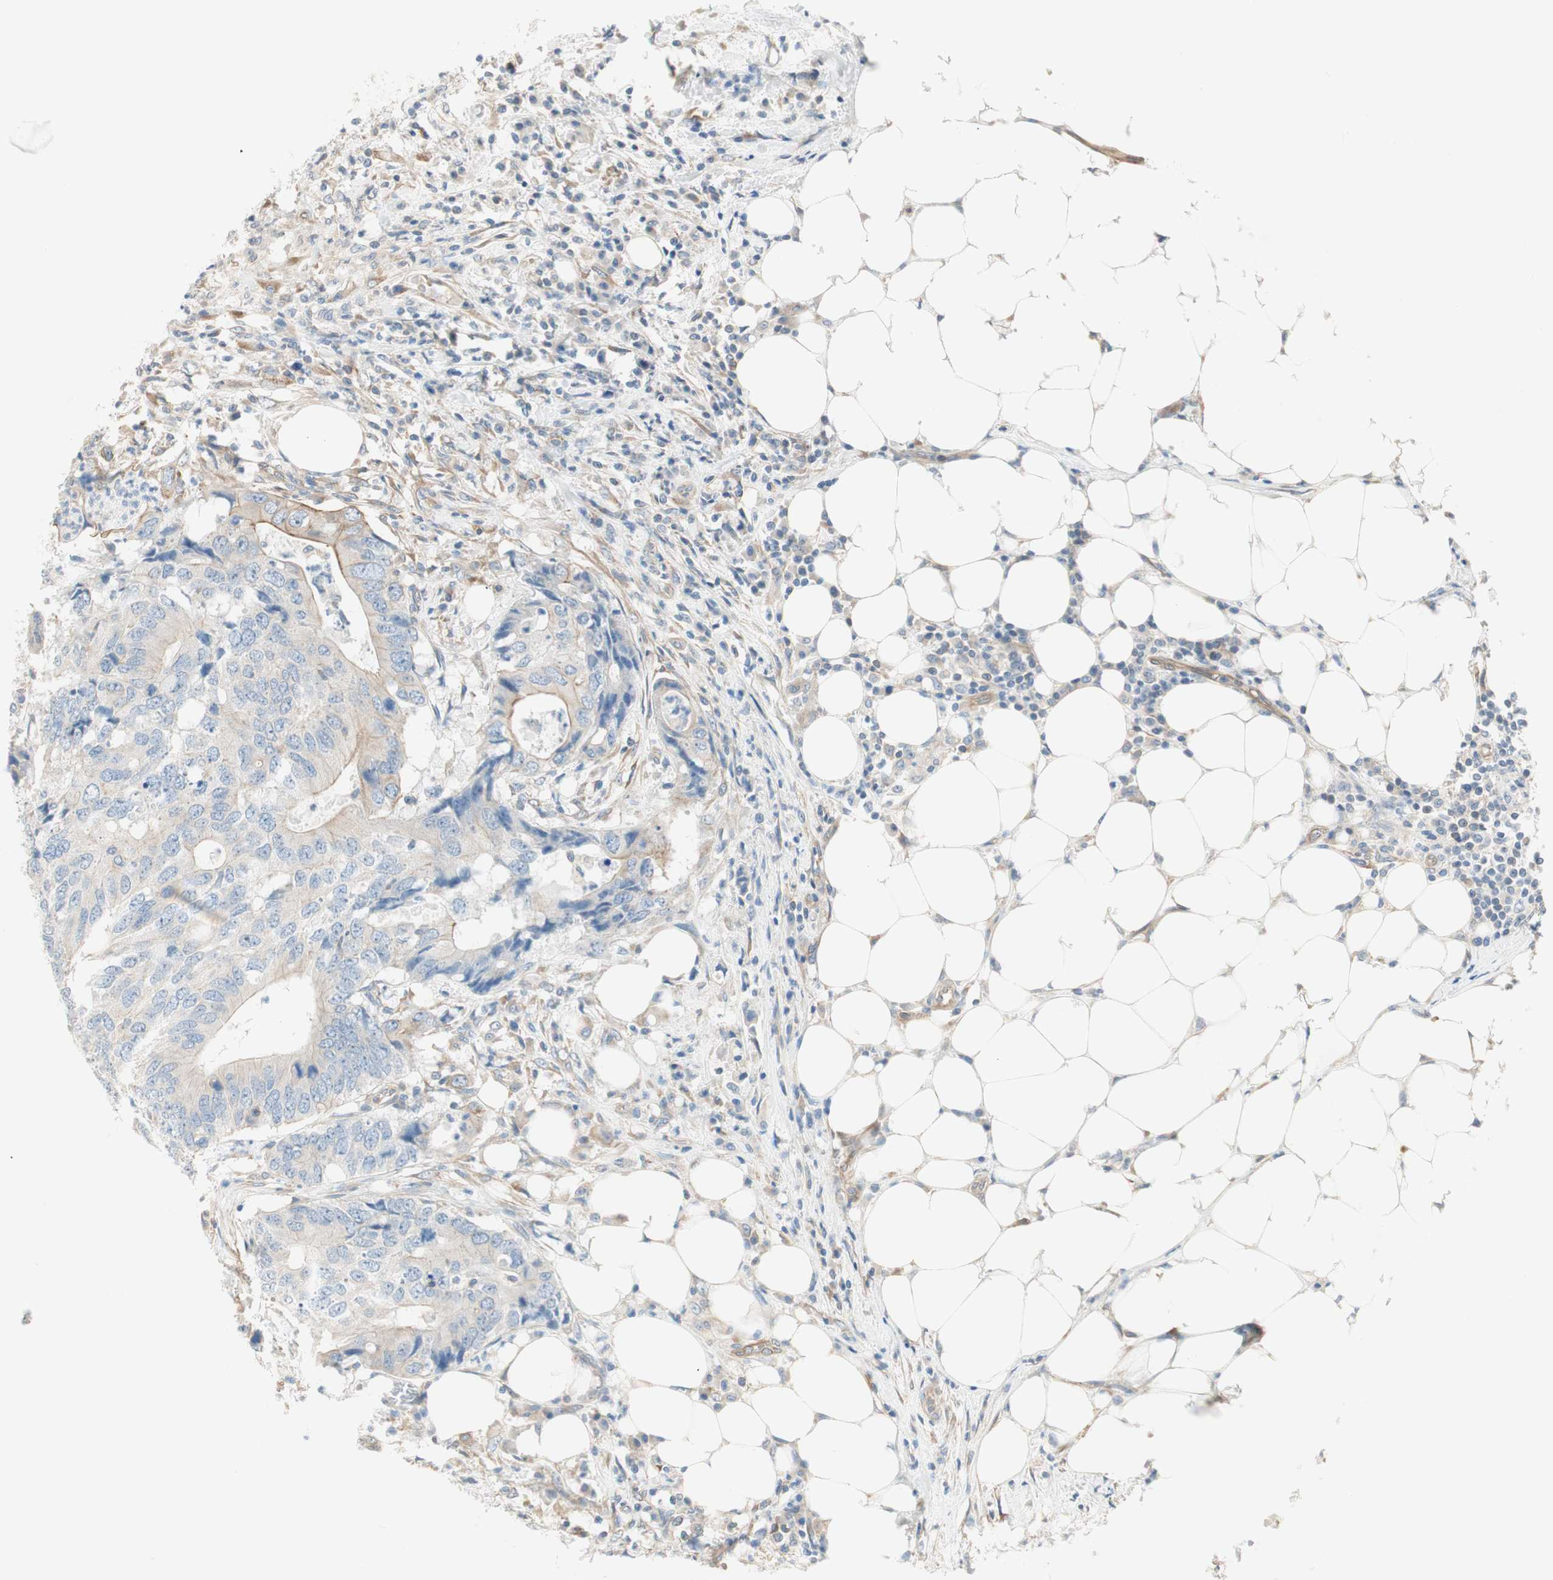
{"staining": {"intensity": "weak", "quantity": "<25%", "location": "cytoplasmic/membranous"}, "tissue": "colorectal cancer", "cell_type": "Tumor cells", "image_type": "cancer", "snomed": [{"axis": "morphology", "description": "Adenocarcinoma, NOS"}, {"axis": "topography", "description": "Colon"}], "caption": "An image of human colorectal adenocarcinoma is negative for staining in tumor cells.", "gene": "CDK3", "patient": {"sex": "male", "age": 71}}